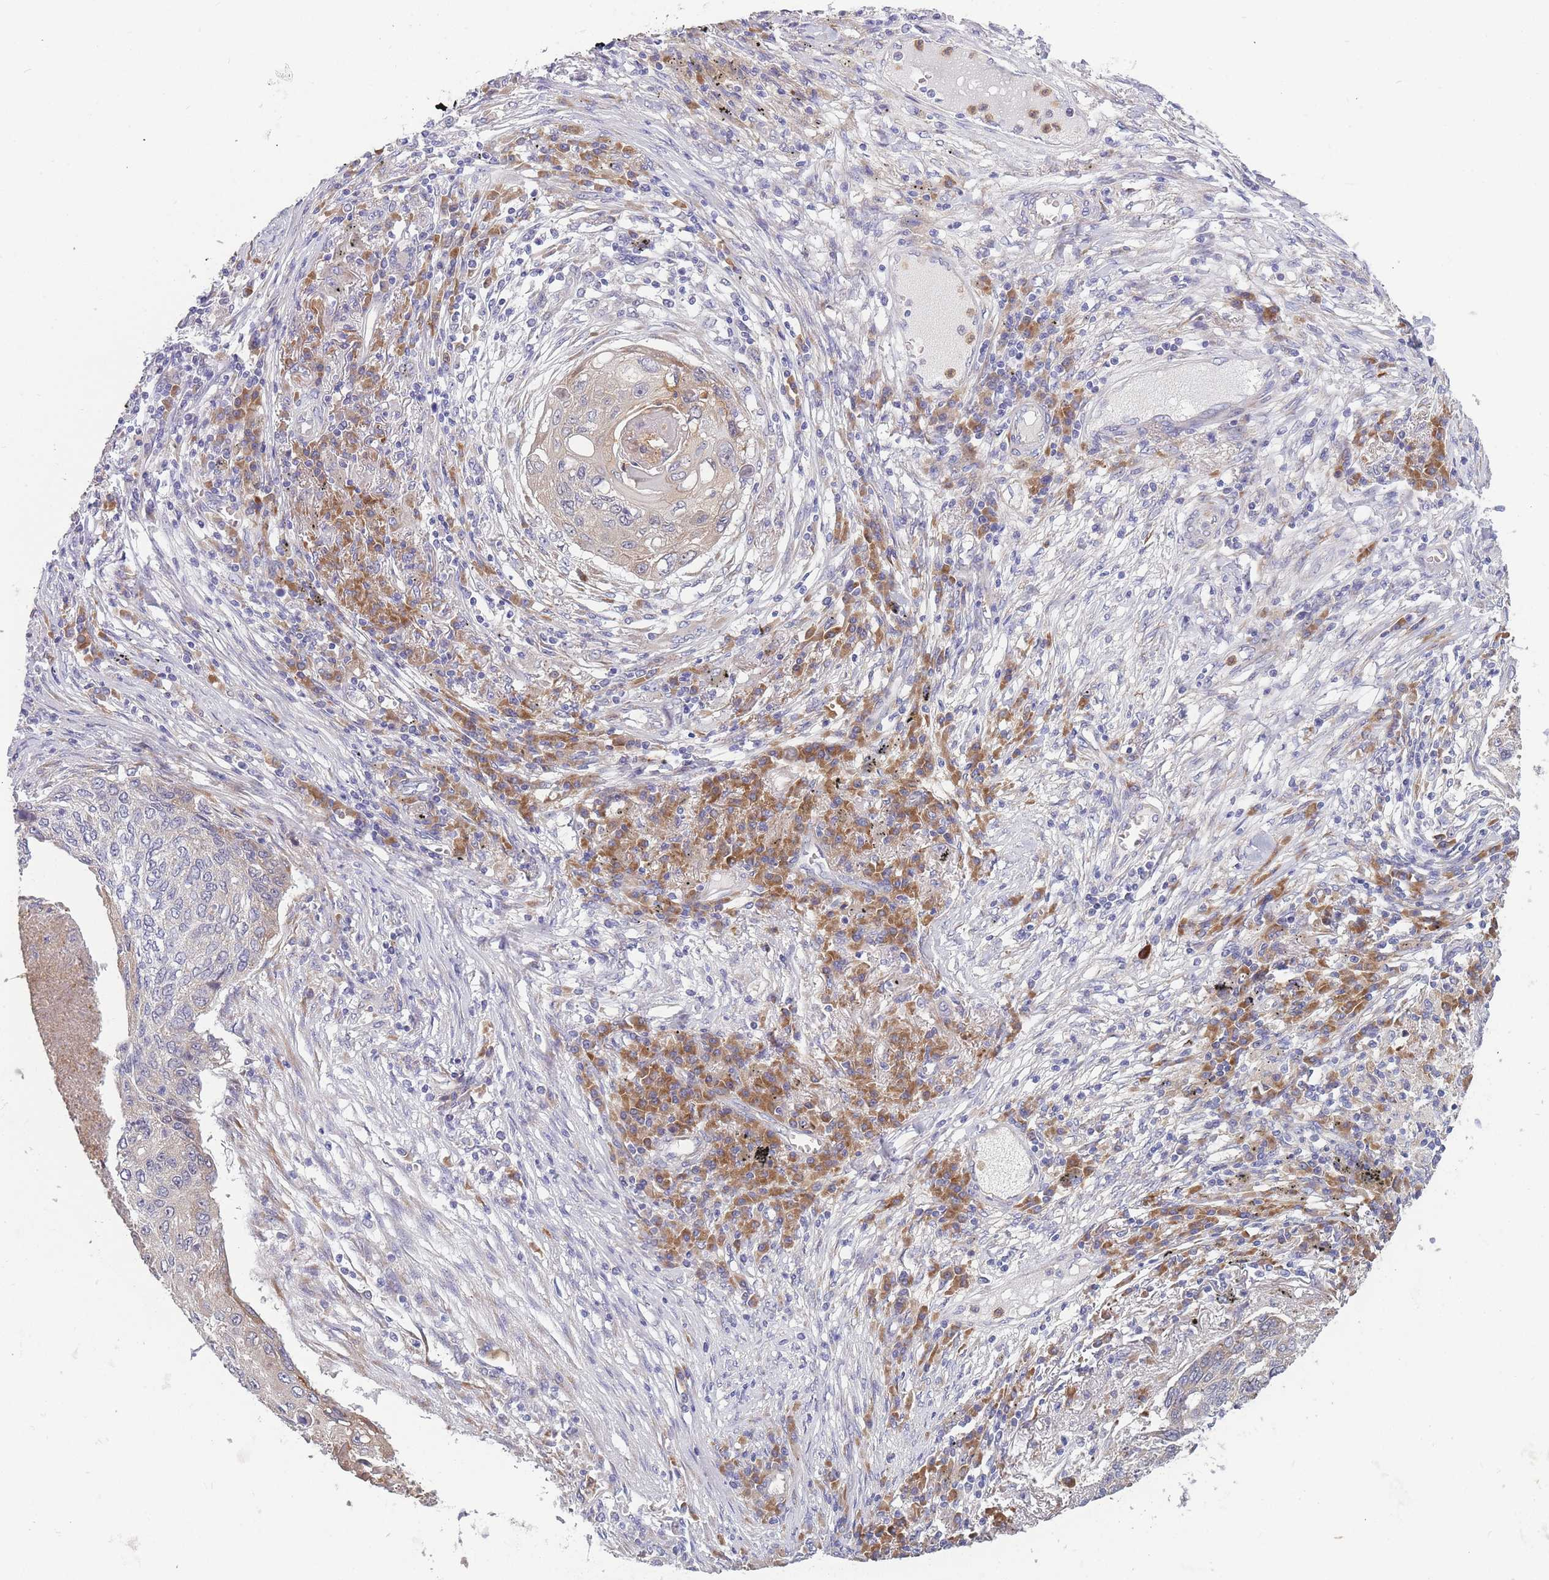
{"staining": {"intensity": "weak", "quantity": "<25%", "location": "cytoplasmic/membranous"}, "tissue": "lung cancer", "cell_type": "Tumor cells", "image_type": "cancer", "snomed": [{"axis": "morphology", "description": "Squamous cell carcinoma, NOS"}, {"axis": "topography", "description": "Lung"}], "caption": "This image is of lung cancer stained with IHC to label a protein in brown with the nuclei are counter-stained blue. There is no expression in tumor cells.", "gene": "NDUFAF6", "patient": {"sex": "female", "age": 63}}